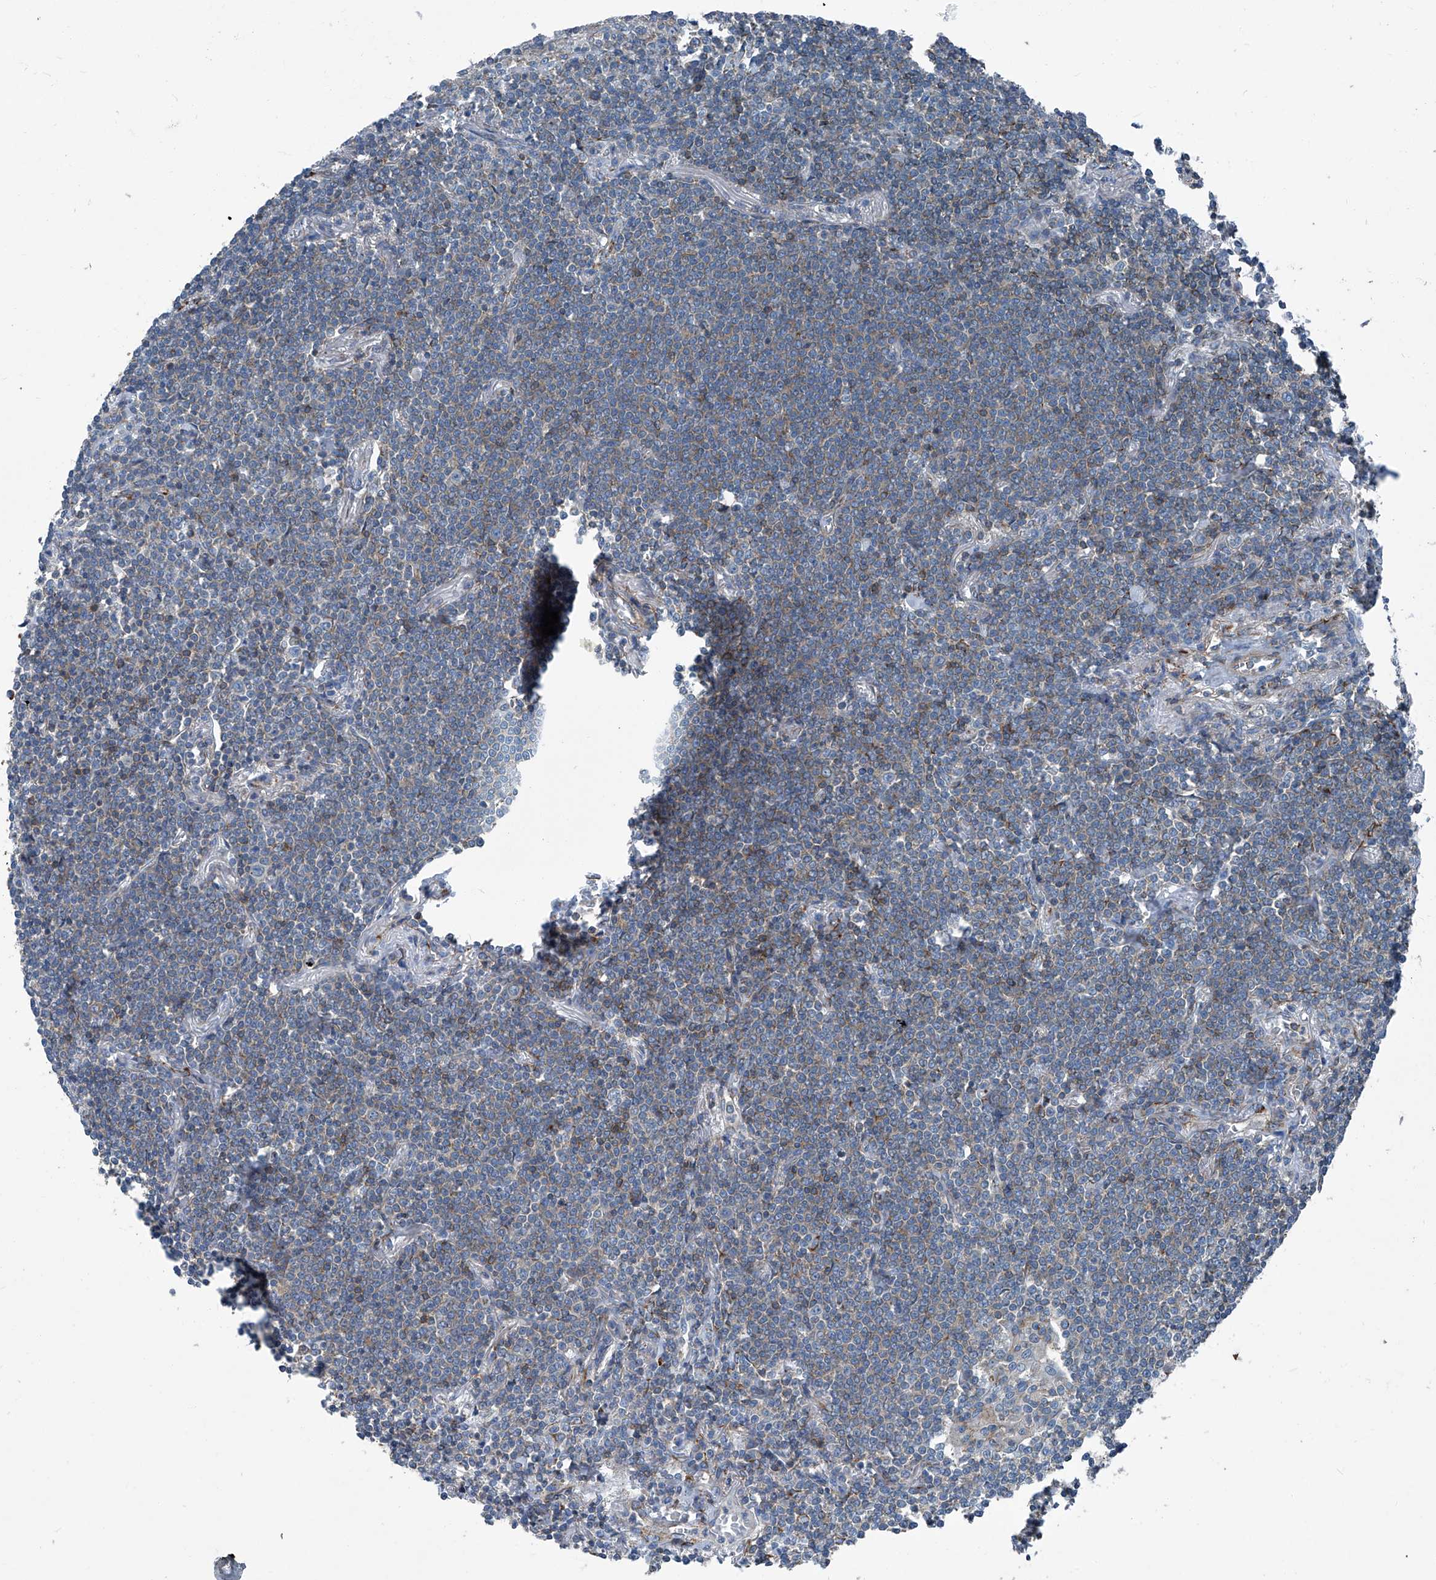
{"staining": {"intensity": "negative", "quantity": "none", "location": "none"}, "tissue": "lymphoma", "cell_type": "Tumor cells", "image_type": "cancer", "snomed": [{"axis": "morphology", "description": "Malignant lymphoma, non-Hodgkin's type, Low grade"}, {"axis": "topography", "description": "Lung"}], "caption": "This is an IHC image of human lymphoma. There is no expression in tumor cells.", "gene": "SEPTIN7", "patient": {"sex": "female", "age": 71}}